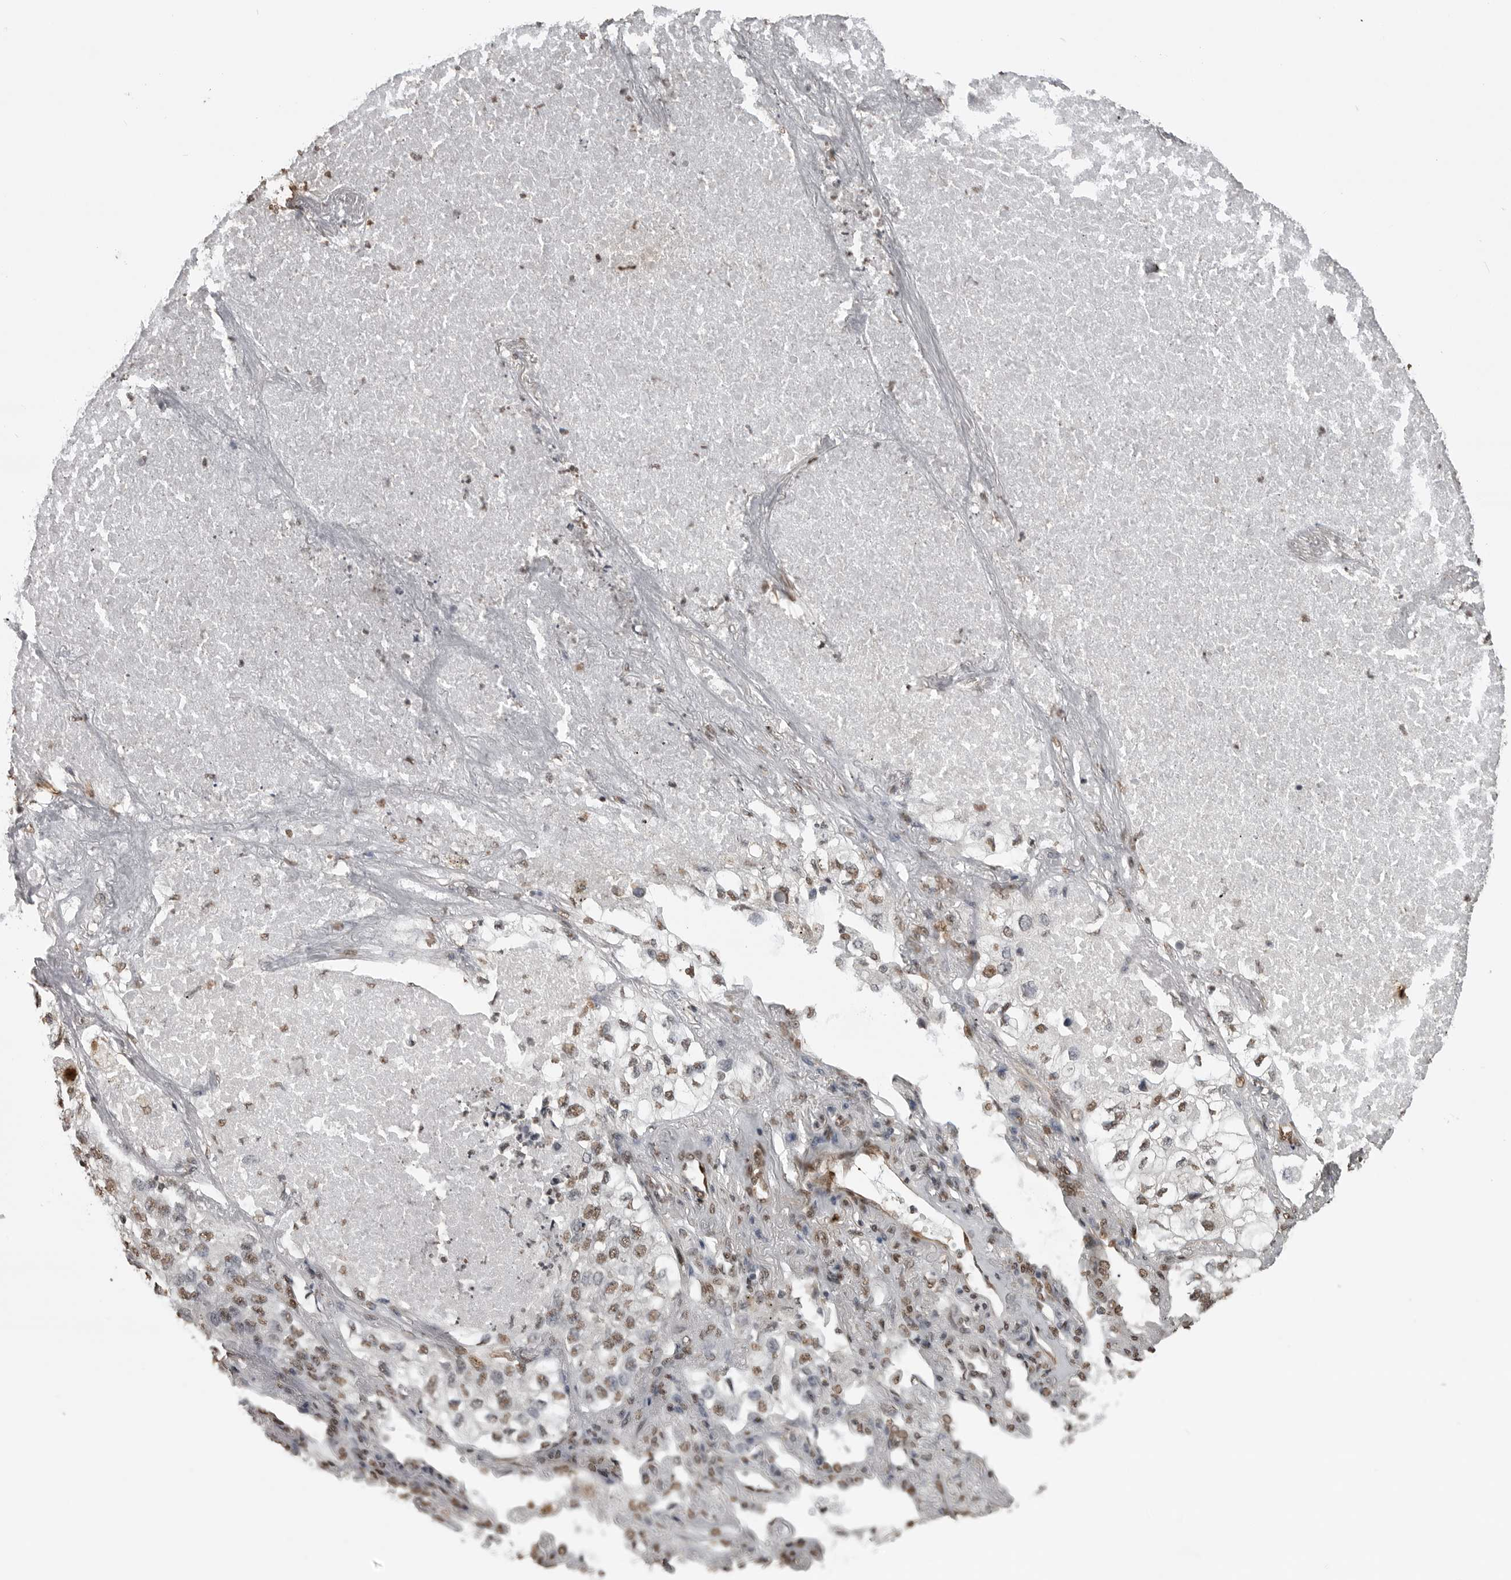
{"staining": {"intensity": "weak", "quantity": ">75%", "location": "nuclear"}, "tissue": "lung cancer", "cell_type": "Tumor cells", "image_type": "cancer", "snomed": [{"axis": "morphology", "description": "Adenocarcinoma, NOS"}, {"axis": "topography", "description": "Lung"}], "caption": "Immunohistochemical staining of human lung adenocarcinoma shows low levels of weak nuclear expression in approximately >75% of tumor cells. (DAB = brown stain, brightfield microscopy at high magnification).", "gene": "SMAD2", "patient": {"sex": "male", "age": 63}}